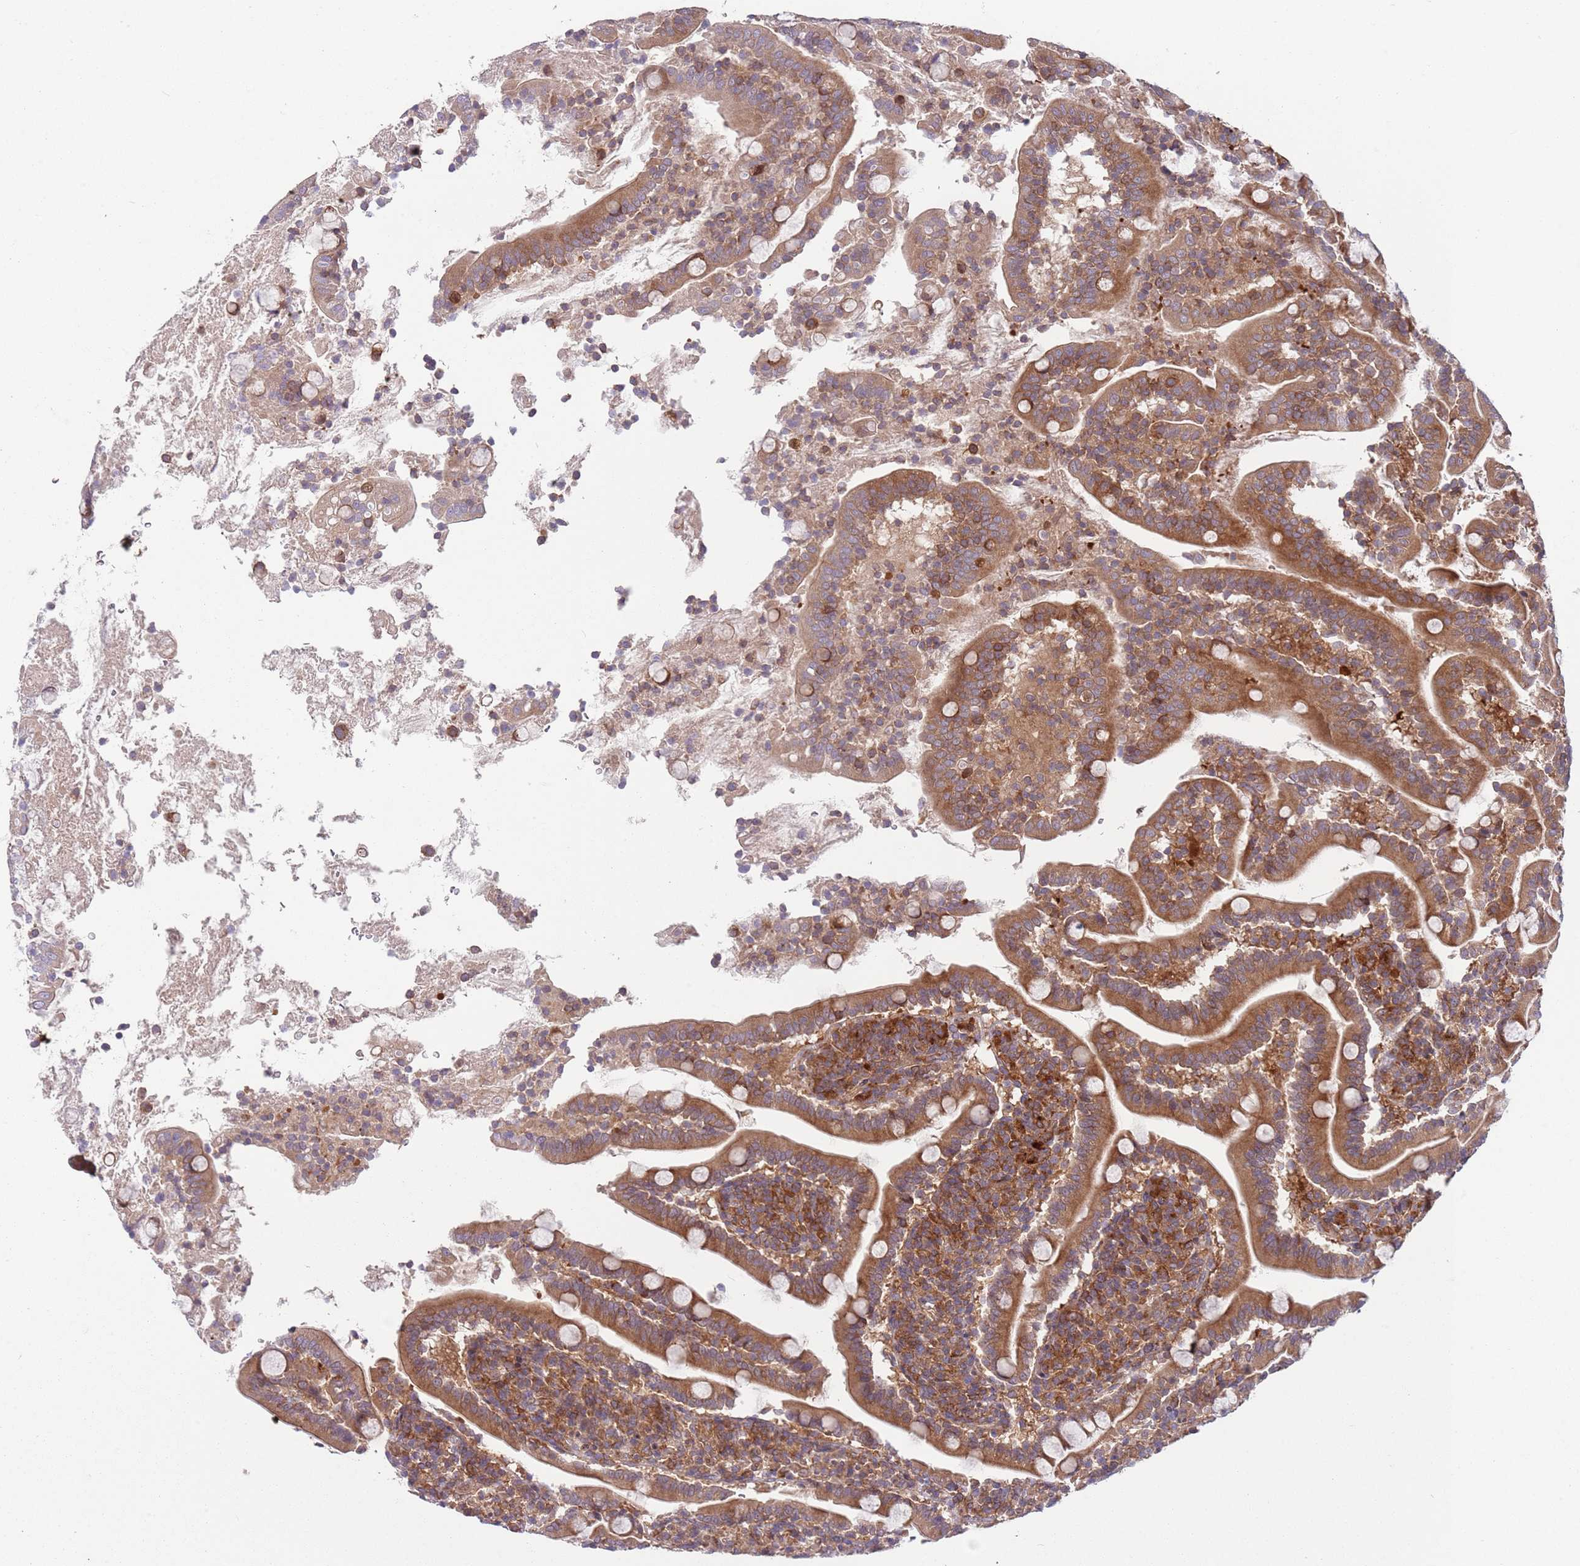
{"staining": {"intensity": "strong", "quantity": ">75%", "location": "cytoplasmic/membranous"}, "tissue": "duodenum", "cell_type": "Glandular cells", "image_type": "normal", "snomed": [{"axis": "morphology", "description": "Normal tissue, NOS"}, {"axis": "topography", "description": "Duodenum"}], "caption": "Strong cytoplasmic/membranous staining for a protein is seen in about >75% of glandular cells of normal duodenum using immunohistochemistry.", "gene": "GGA1", "patient": {"sex": "male", "age": 35}}